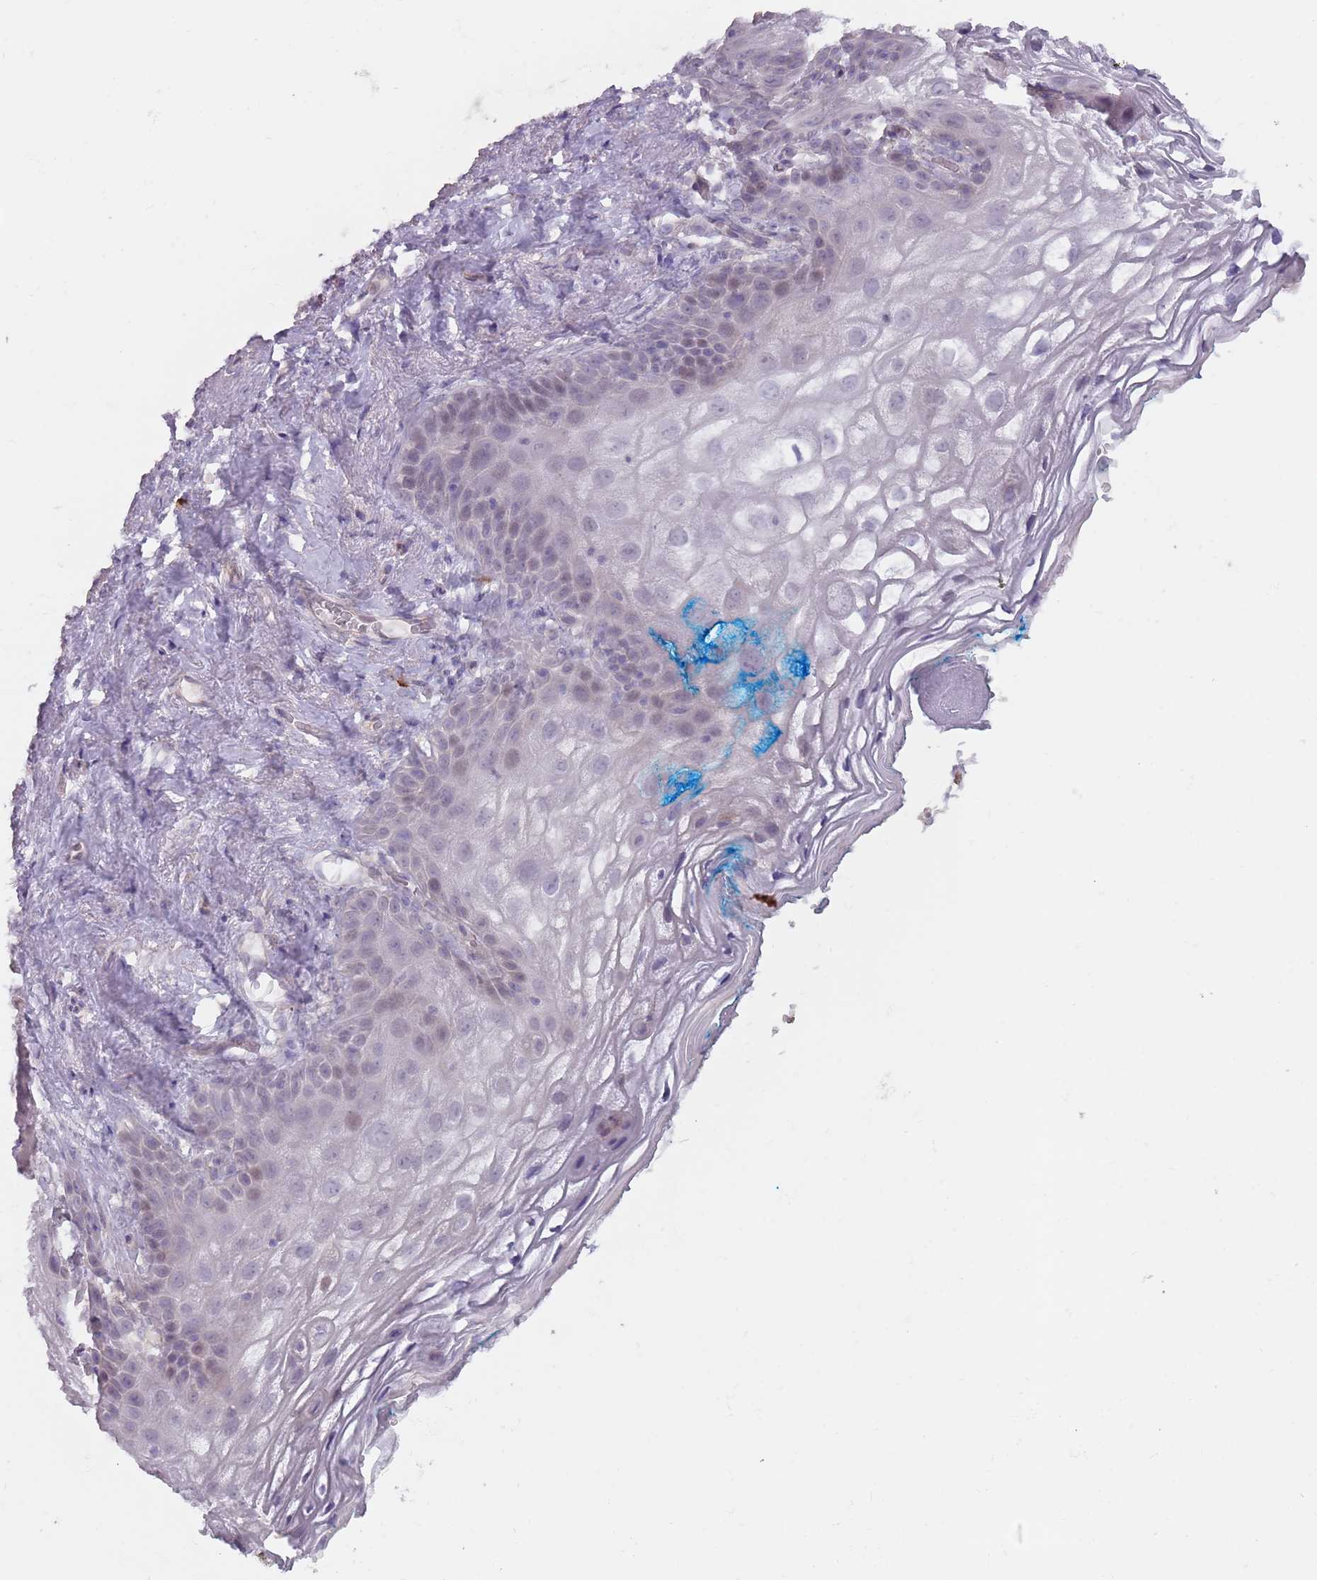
{"staining": {"intensity": "weak", "quantity": "<25%", "location": "nuclear"}, "tissue": "vagina", "cell_type": "Squamous epithelial cells", "image_type": "normal", "snomed": [{"axis": "morphology", "description": "Normal tissue, NOS"}, {"axis": "topography", "description": "Vagina"}], "caption": "IHC photomicrograph of benign human vagina stained for a protein (brown), which reveals no positivity in squamous epithelial cells.", "gene": "DXO", "patient": {"sex": "female", "age": 68}}